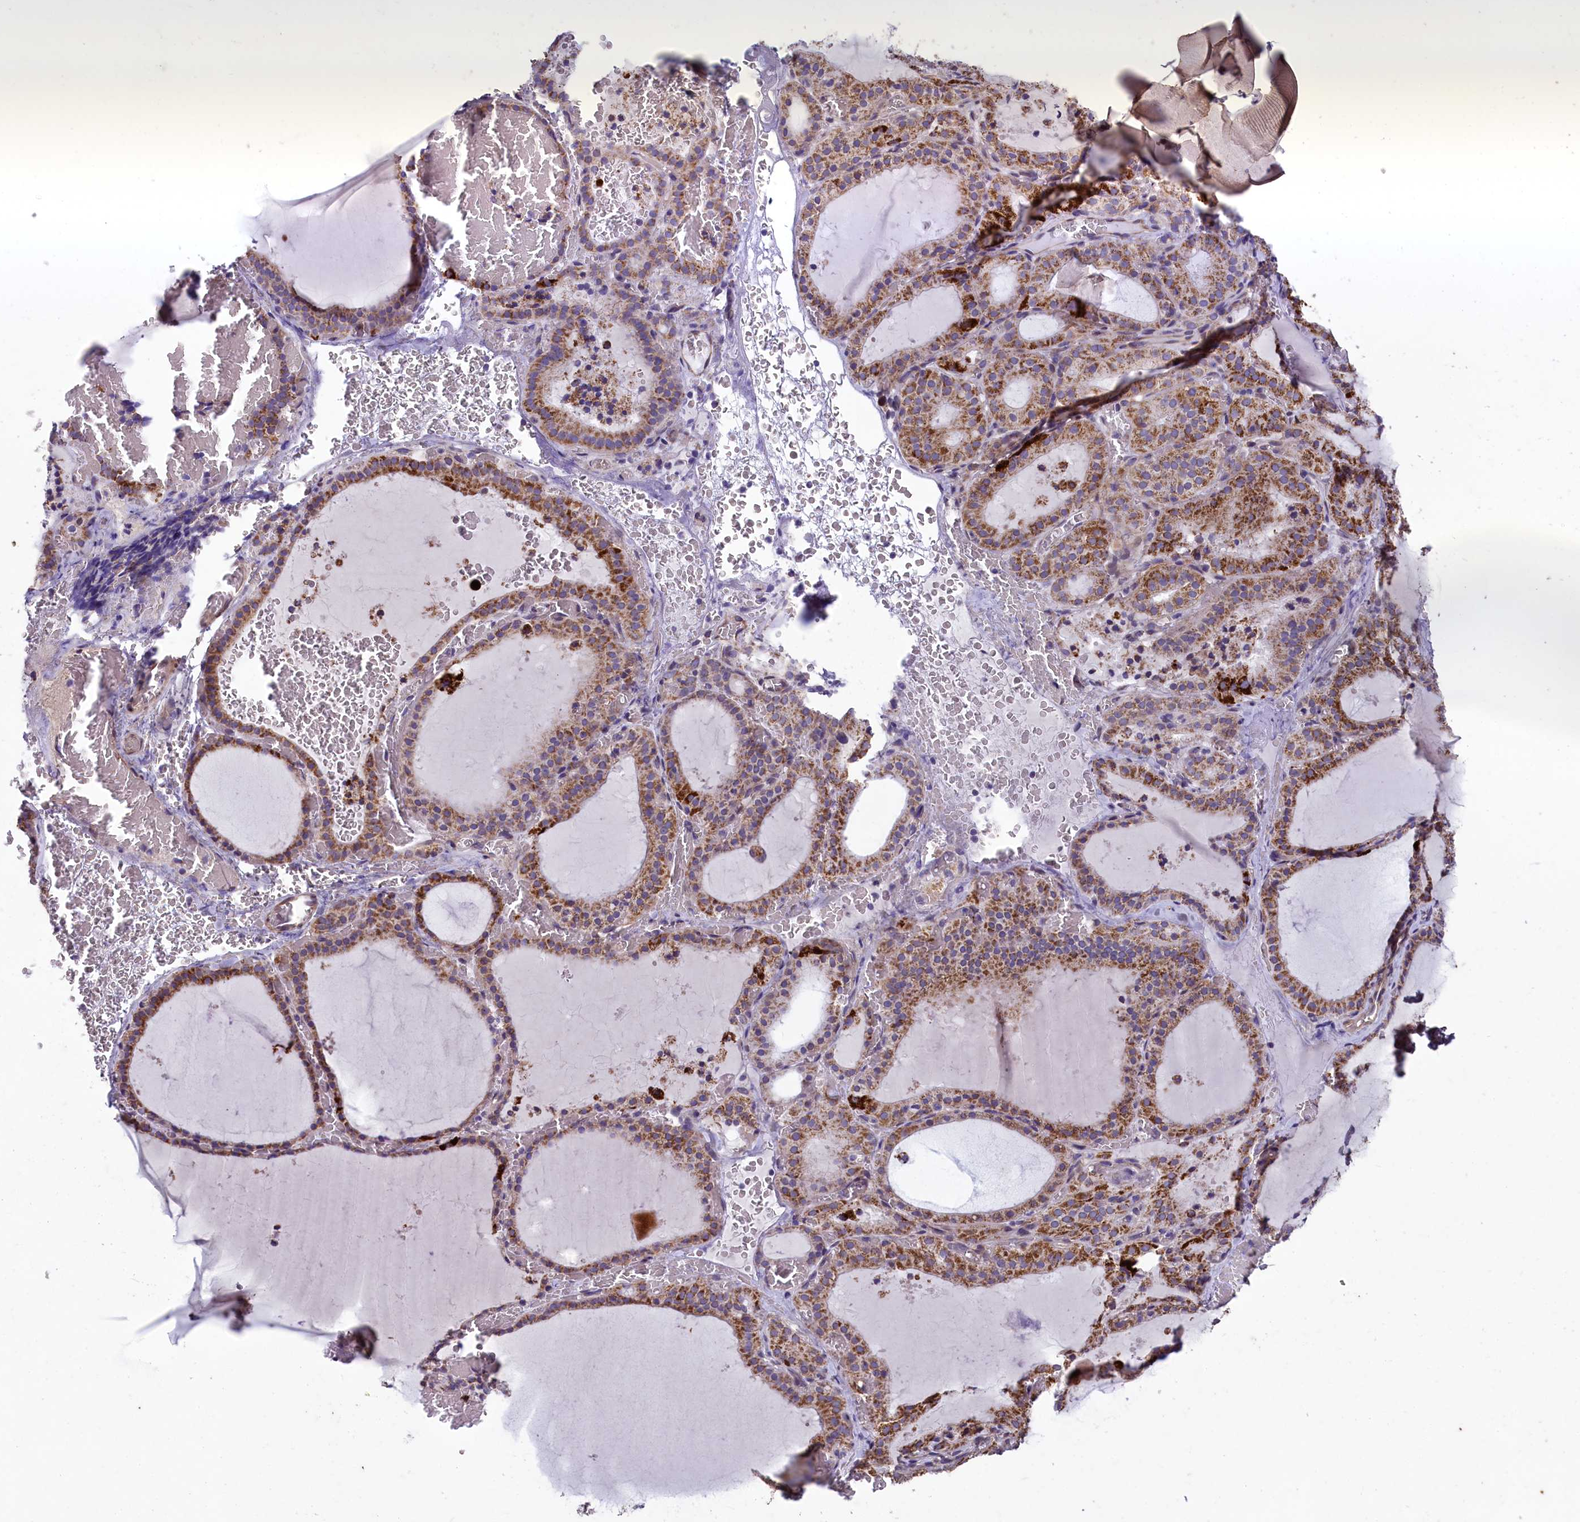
{"staining": {"intensity": "moderate", "quantity": ">75%", "location": "cytoplasmic/membranous"}, "tissue": "thyroid gland", "cell_type": "Glandular cells", "image_type": "normal", "snomed": [{"axis": "morphology", "description": "Normal tissue, NOS"}, {"axis": "topography", "description": "Thyroid gland"}], "caption": "Immunohistochemistry (IHC) (DAB) staining of unremarkable thyroid gland exhibits moderate cytoplasmic/membranous protein positivity in approximately >75% of glandular cells.", "gene": "ACAD8", "patient": {"sex": "female", "age": 39}}